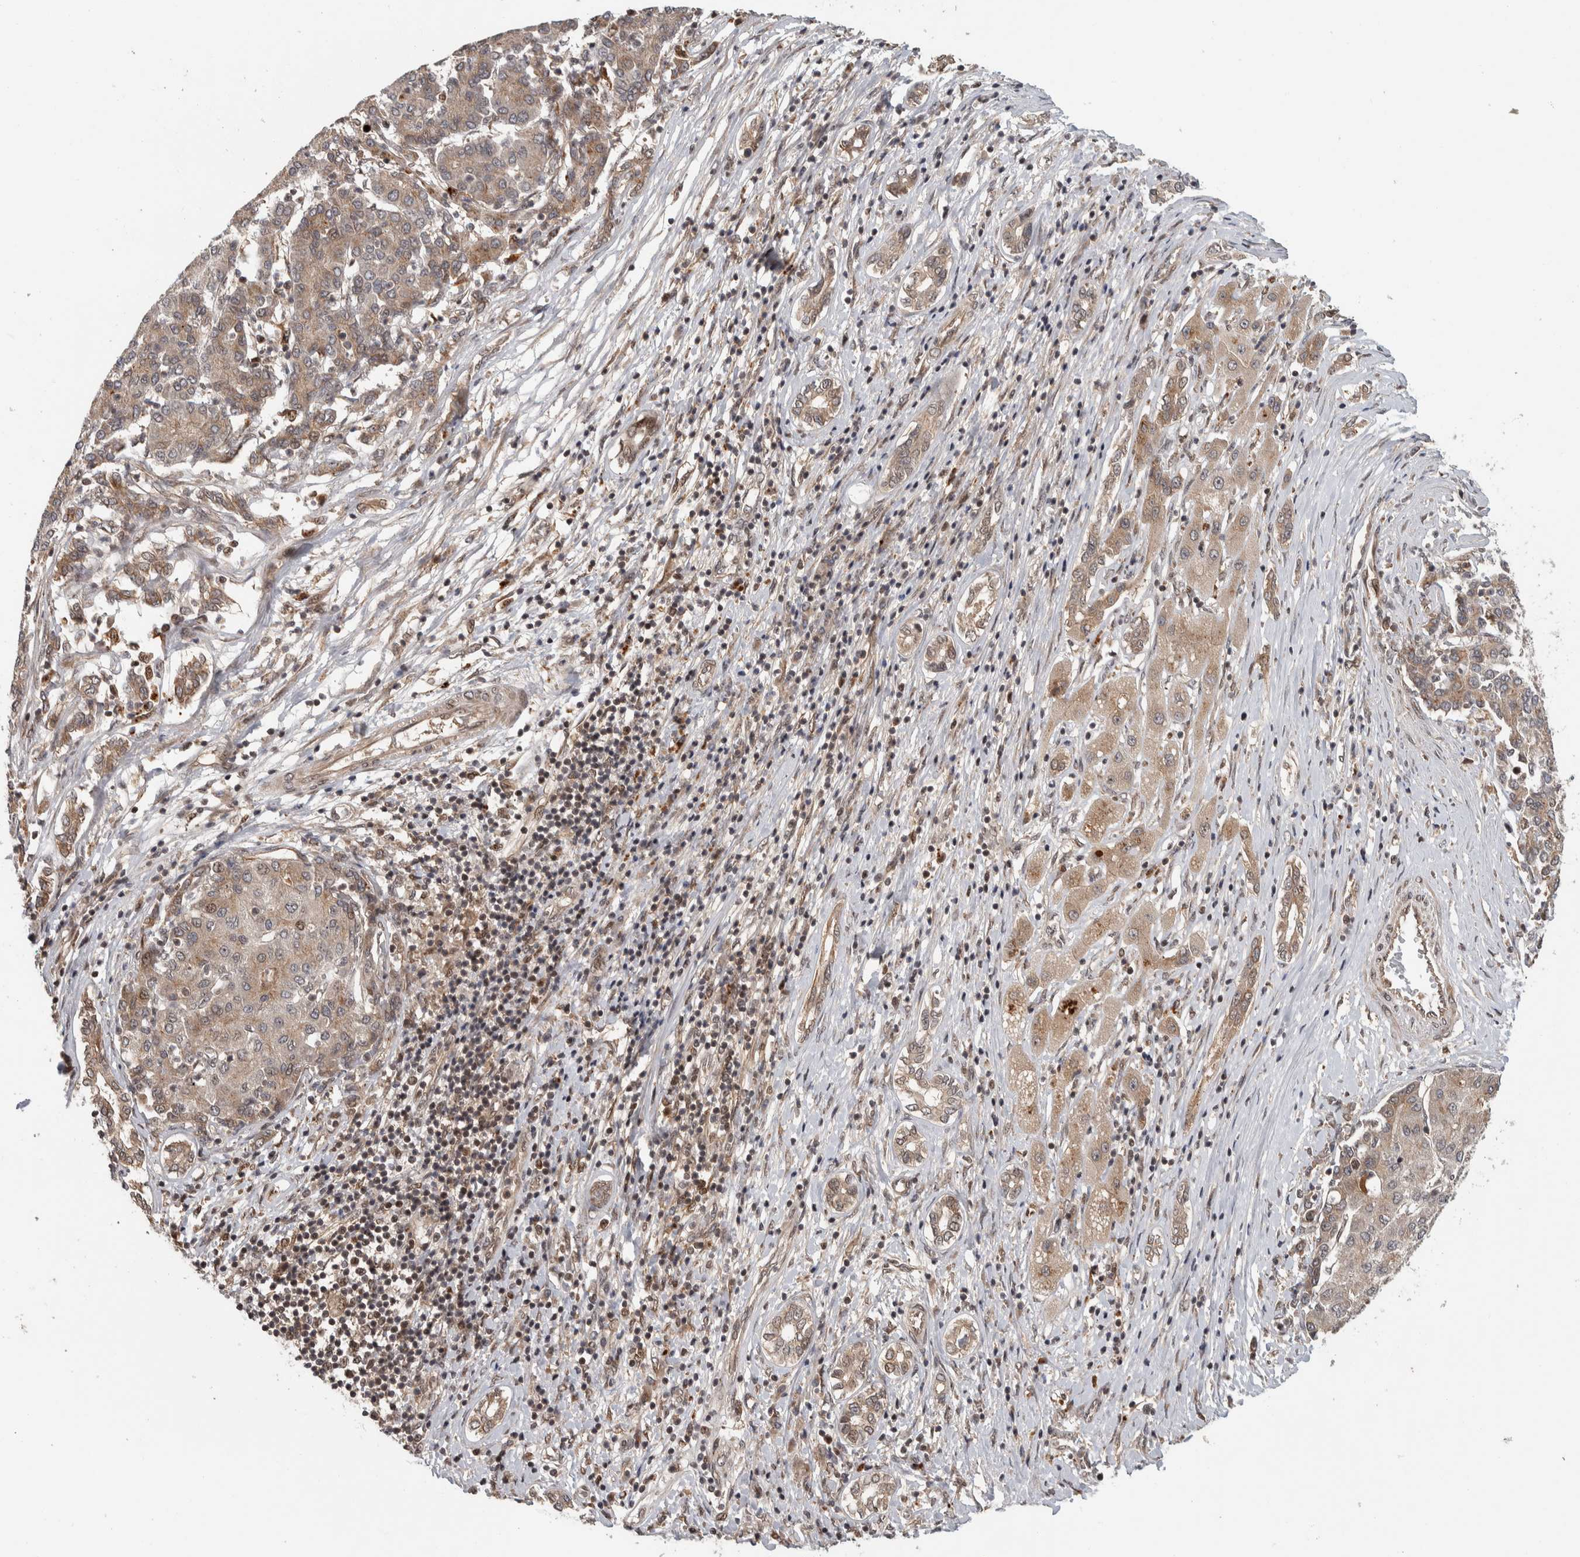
{"staining": {"intensity": "weak", "quantity": "25%-75%", "location": "cytoplasmic/membranous"}, "tissue": "liver cancer", "cell_type": "Tumor cells", "image_type": "cancer", "snomed": [{"axis": "morphology", "description": "Carcinoma, Hepatocellular, NOS"}, {"axis": "topography", "description": "Liver"}], "caption": "Brown immunohistochemical staining in human liver cancer (hepatocellular carcinoma) displays weak cytoplasmic/membranous expression in about 25%-75% of tumor cells.", "gene": "RPS6KA4", "patient": {"sex": "male", "age": 65}}